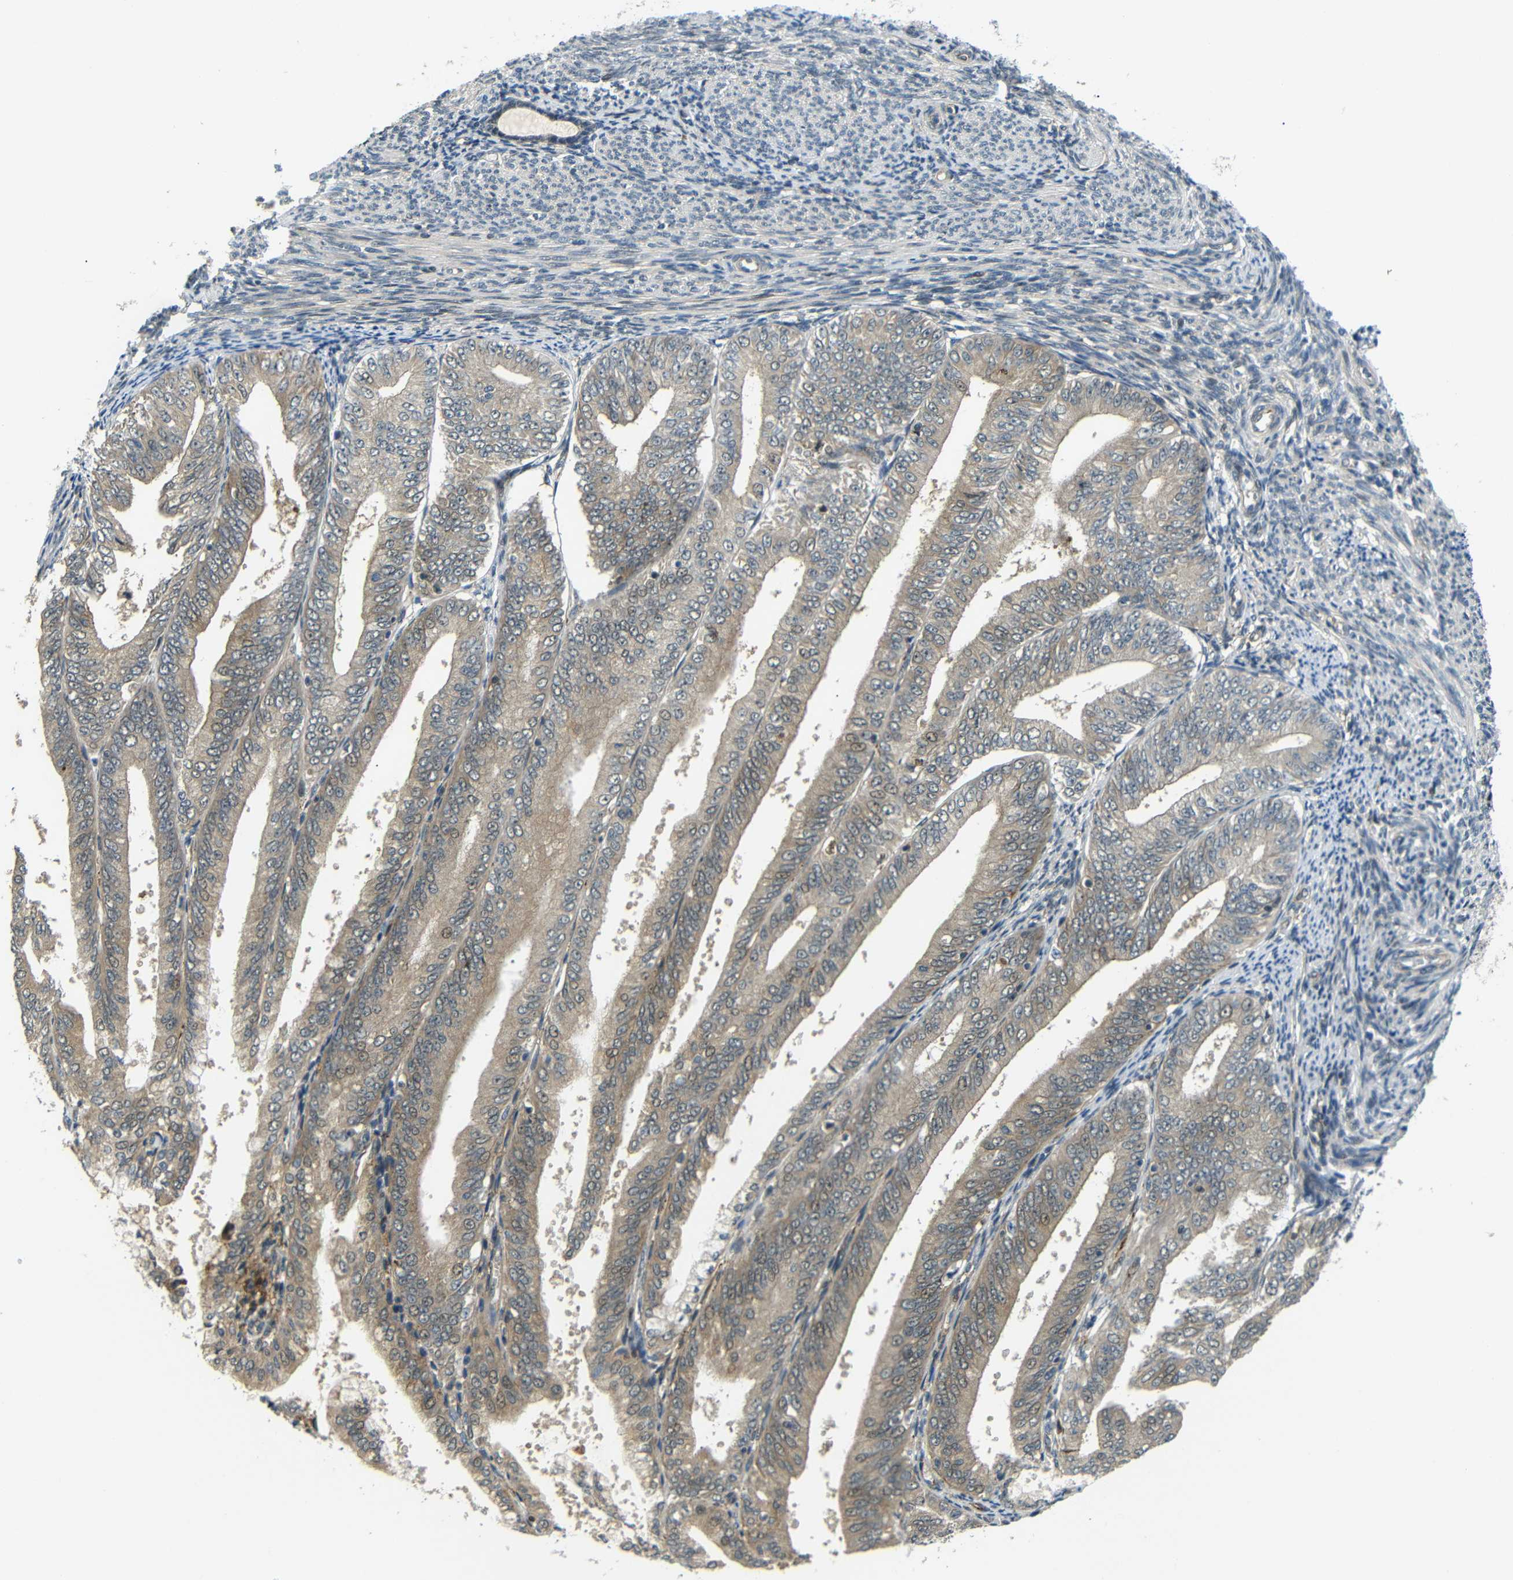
{"staining": {"intensity": "moderate", "quantity": "25%-75%", "location": "cytoplasmic/membranous,nuclear"}, "tissue": "endometrial cancer", "cell_type": "Tumor cells", "image_type": "cancer", "snomed": [{"axis": "morphology", "description": "Adenocarcinoma, NOS"}, {"axis": "topography", "description": "Endometrium"}], "caption": "Endometrial cancer was stained to show a protein in brown. There is medium levels of moderate cytoplasmic/membranous and nuclear positivity in approximately 25%-75% of tumor cells. (IHC, brightfield microscopy, high magnification).", "gene": "SYDE1", "patient": {"sex": "female", "age": 63}}